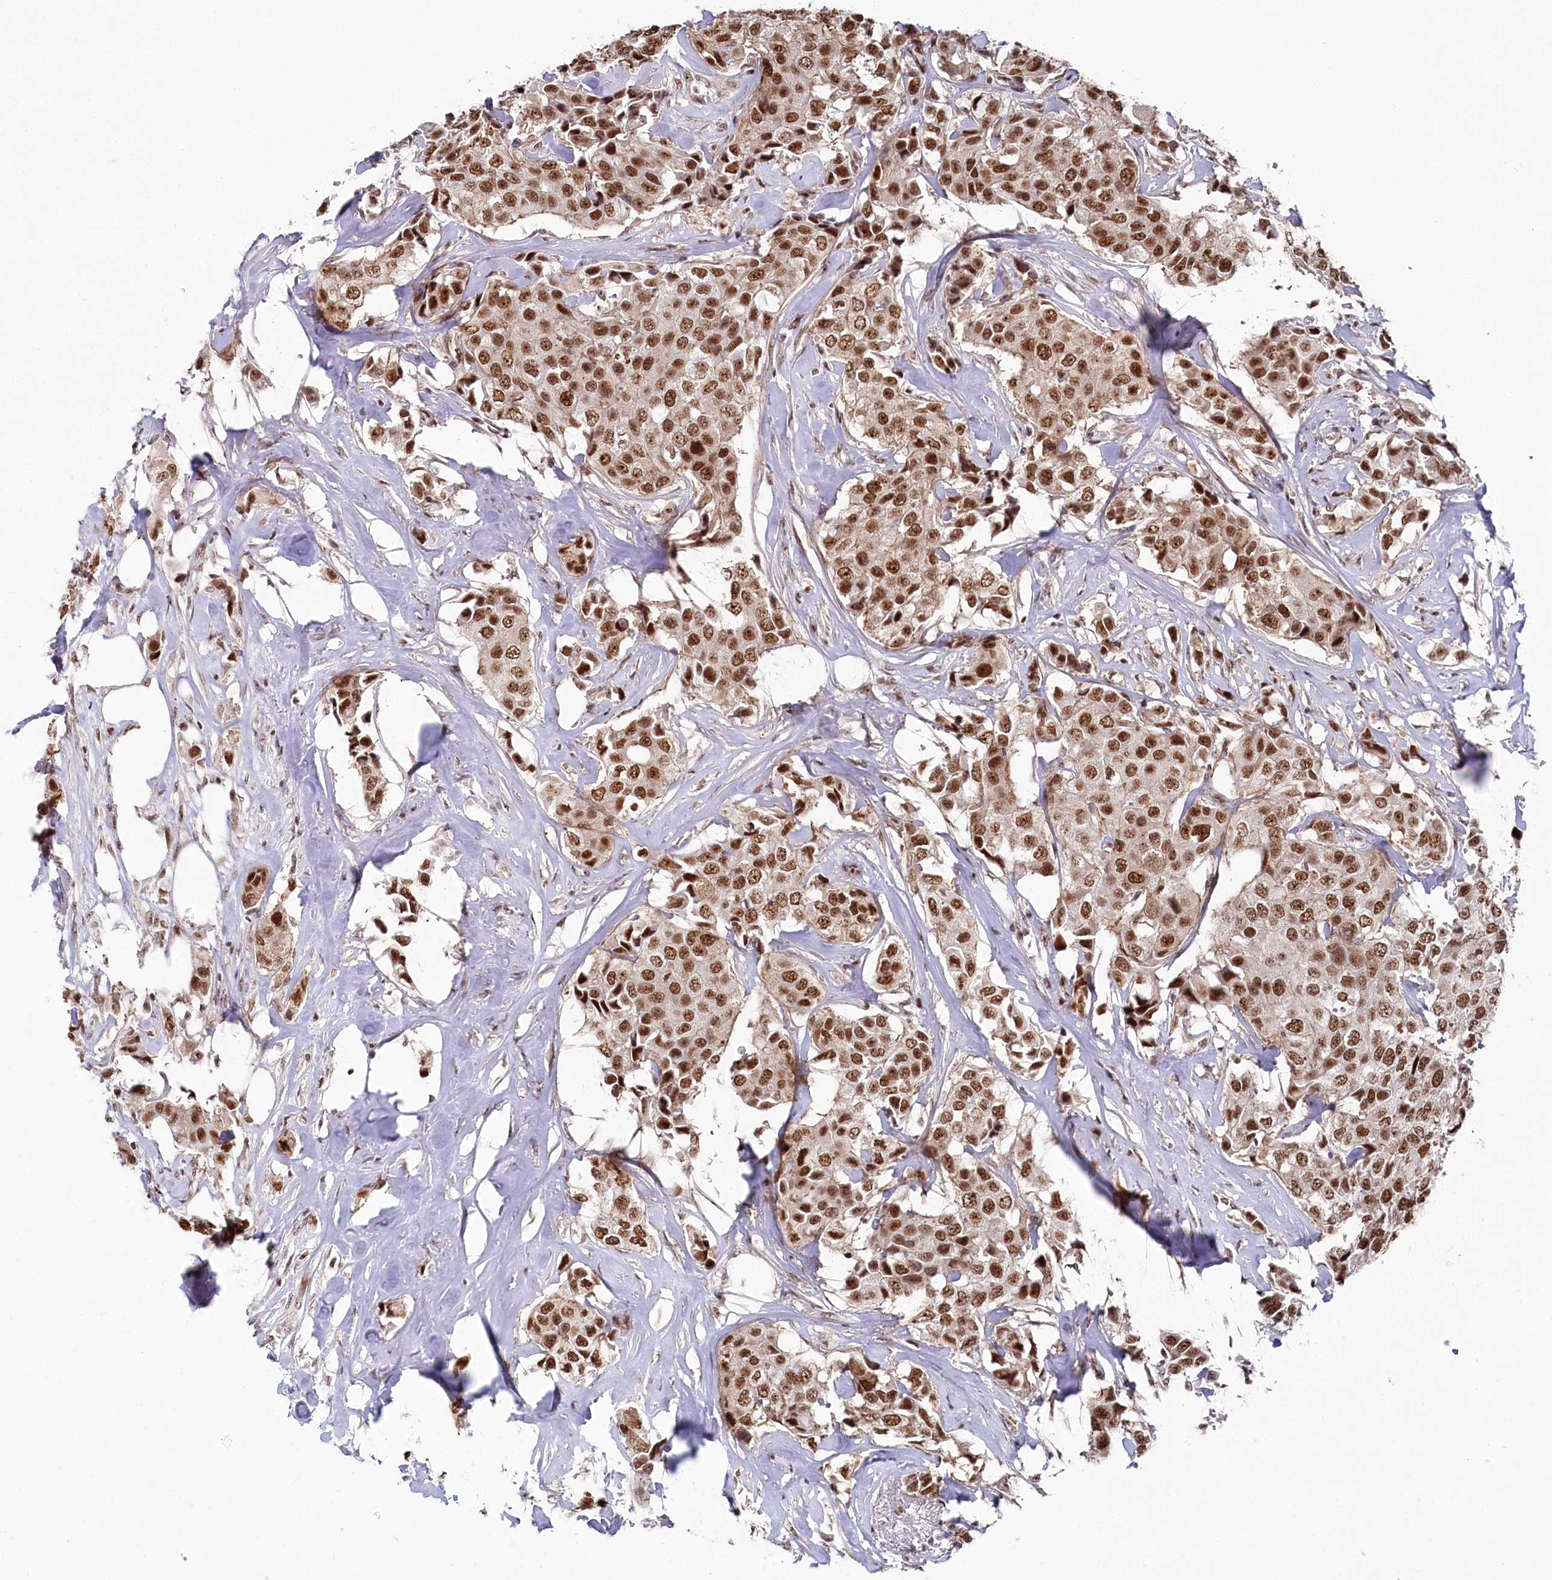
{"staining": {"intensity": "strong", "quantity": ">75%", "location": "nuclear"}, "tissue": "breast cancer", "cell_type": "Tumor cells", "image_type": "cancer", "snomed": [{"axis": "morphology", "description": "Duct carcinoma"}, {"axis": "topography", "description": "Breast"}], "caption": "DAB immunohistochemical staining of breast cancer (intraductal carcinoma) displays strong nuclear protein expression in about >75% of tumor cells.", "gene": "POLR2H", "patient": {"sex": "female", "age": 80}}